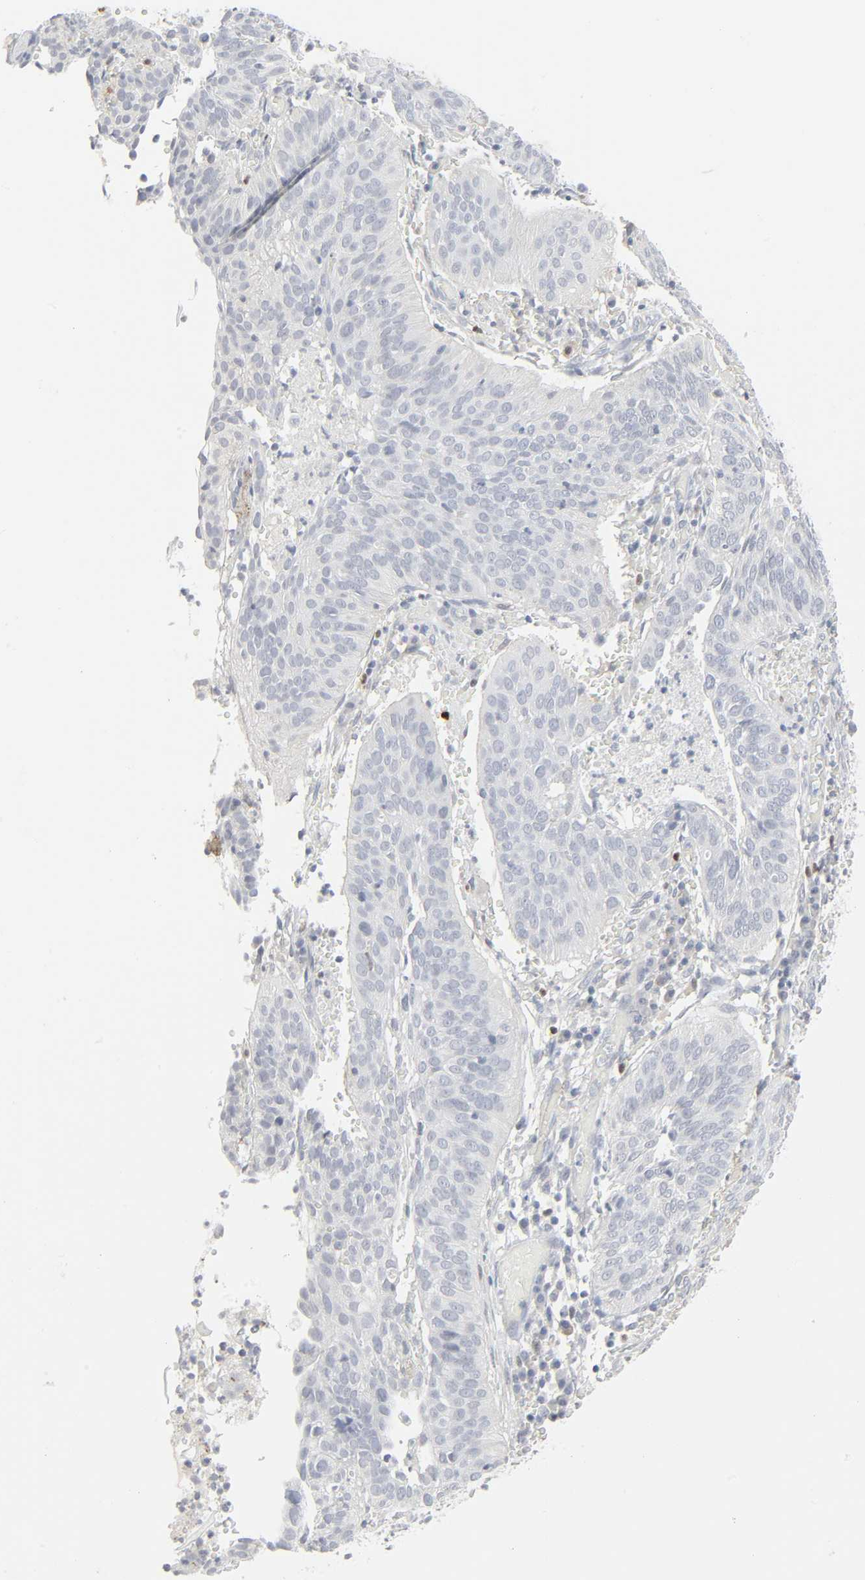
{"staining": {"intensity": "negative", "quantity": "none", "location": "none"}, "tissue": "cervical cancer", "cell_type": "Tumor cells", "image_type": "cancer", "snomed": [{"axis": "morphology", "description": "Squamous cell carcinoma, NOS"}, {"axis": "topography", "description": "Cervix"}], "caption": "Photomicrograph shows no significant protein expression in tumor cells of cervical cancer (squamous cell carcinoma).", "gene": "ZBTB16", "patient": {"sex": "female", "age": 39}}